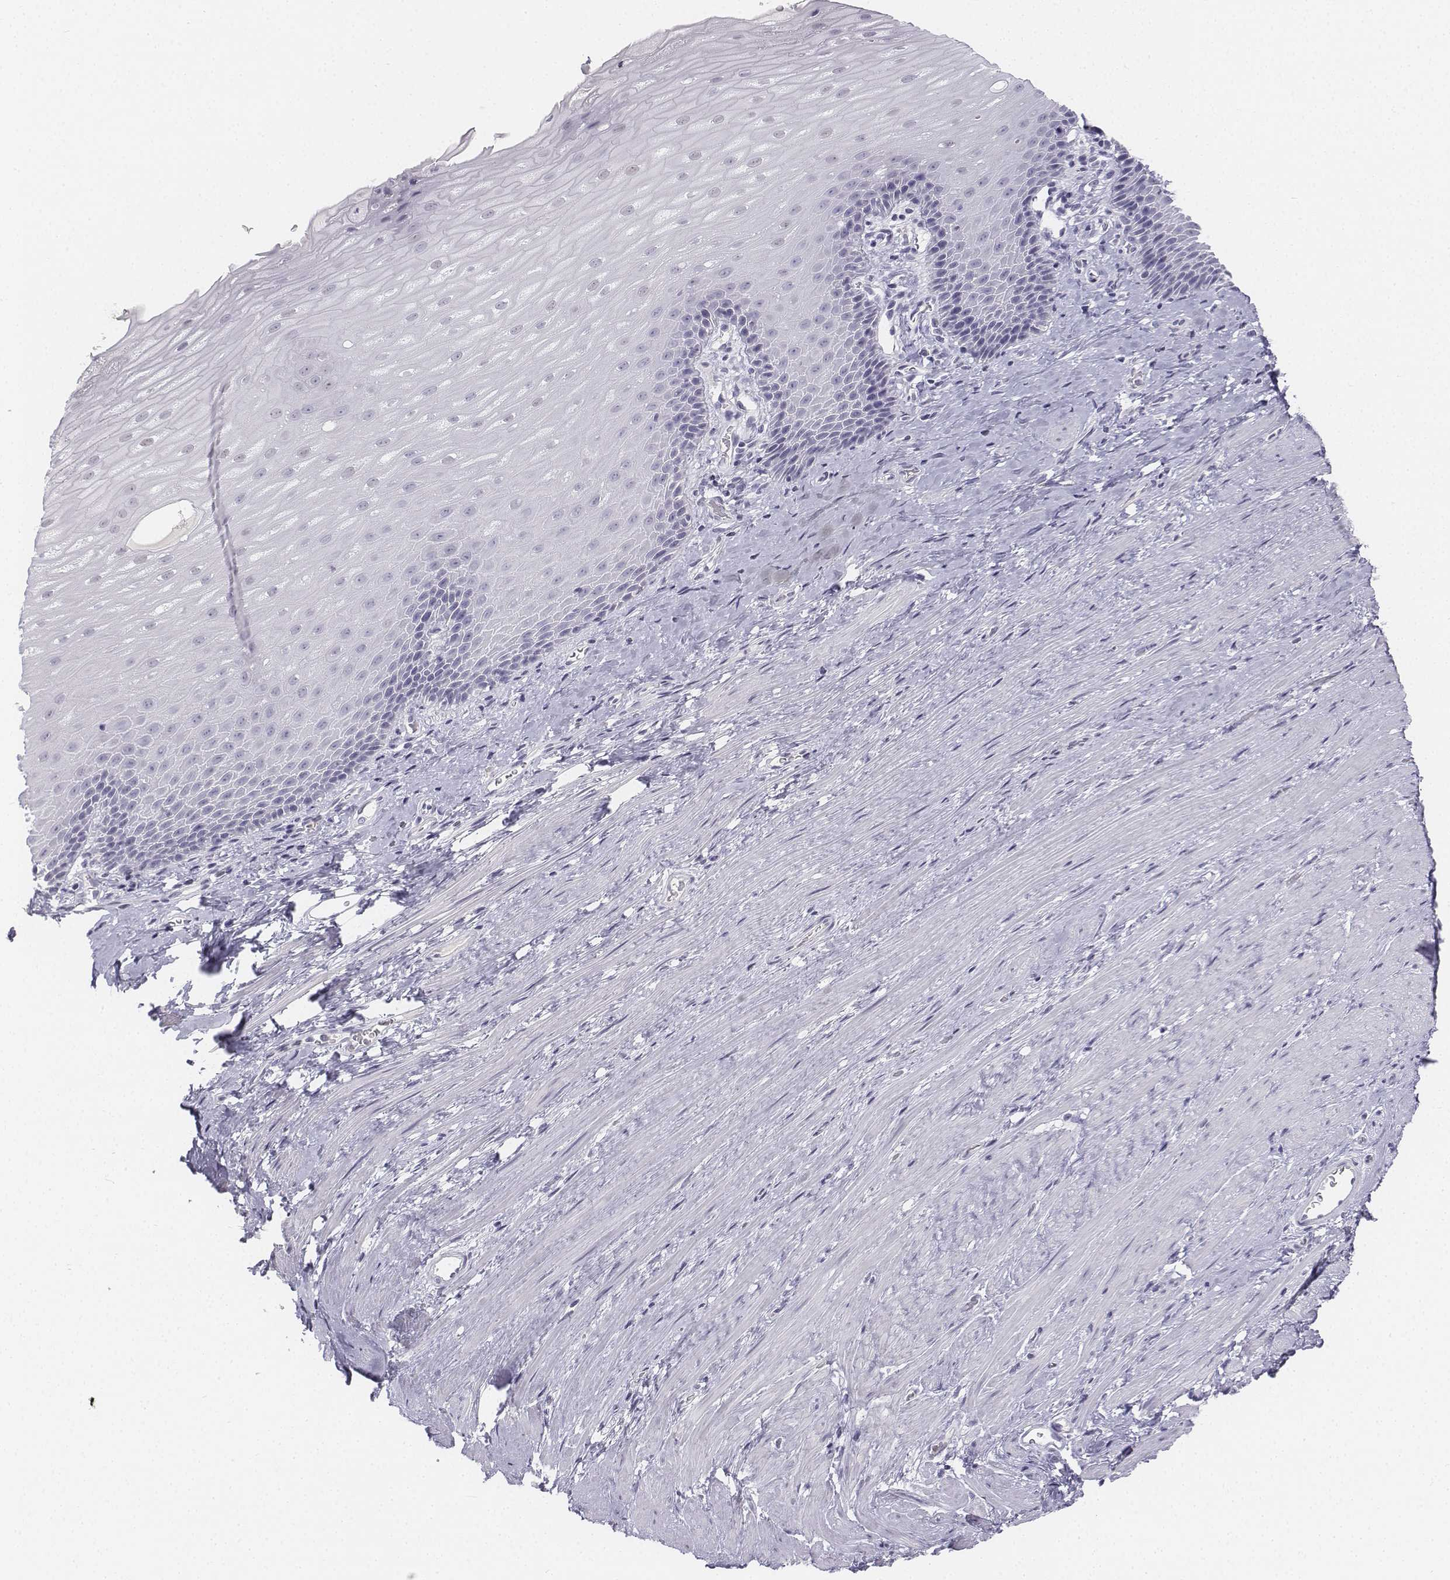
{"staining": {"intensity": "negative", "quantity": "none", "location": "none"}, "tissue": "esophagus", "cell_type": "Squamous epithelial cells", "image_type": "normal", "snomed": [{"axis": "morphology", "description": "Normal tissue, NOS"}, {"axis": "topography", "description": "Esophagus"}], "caption": "High magnification brightfield microscopy of normal esophagus stained with DAB (brown) and counterstained with hematoxylin (blue): squamous epithelial cells show no significant positivity.", "gene": "UCN2", "patient": {"sex": "male", "age": 64}}